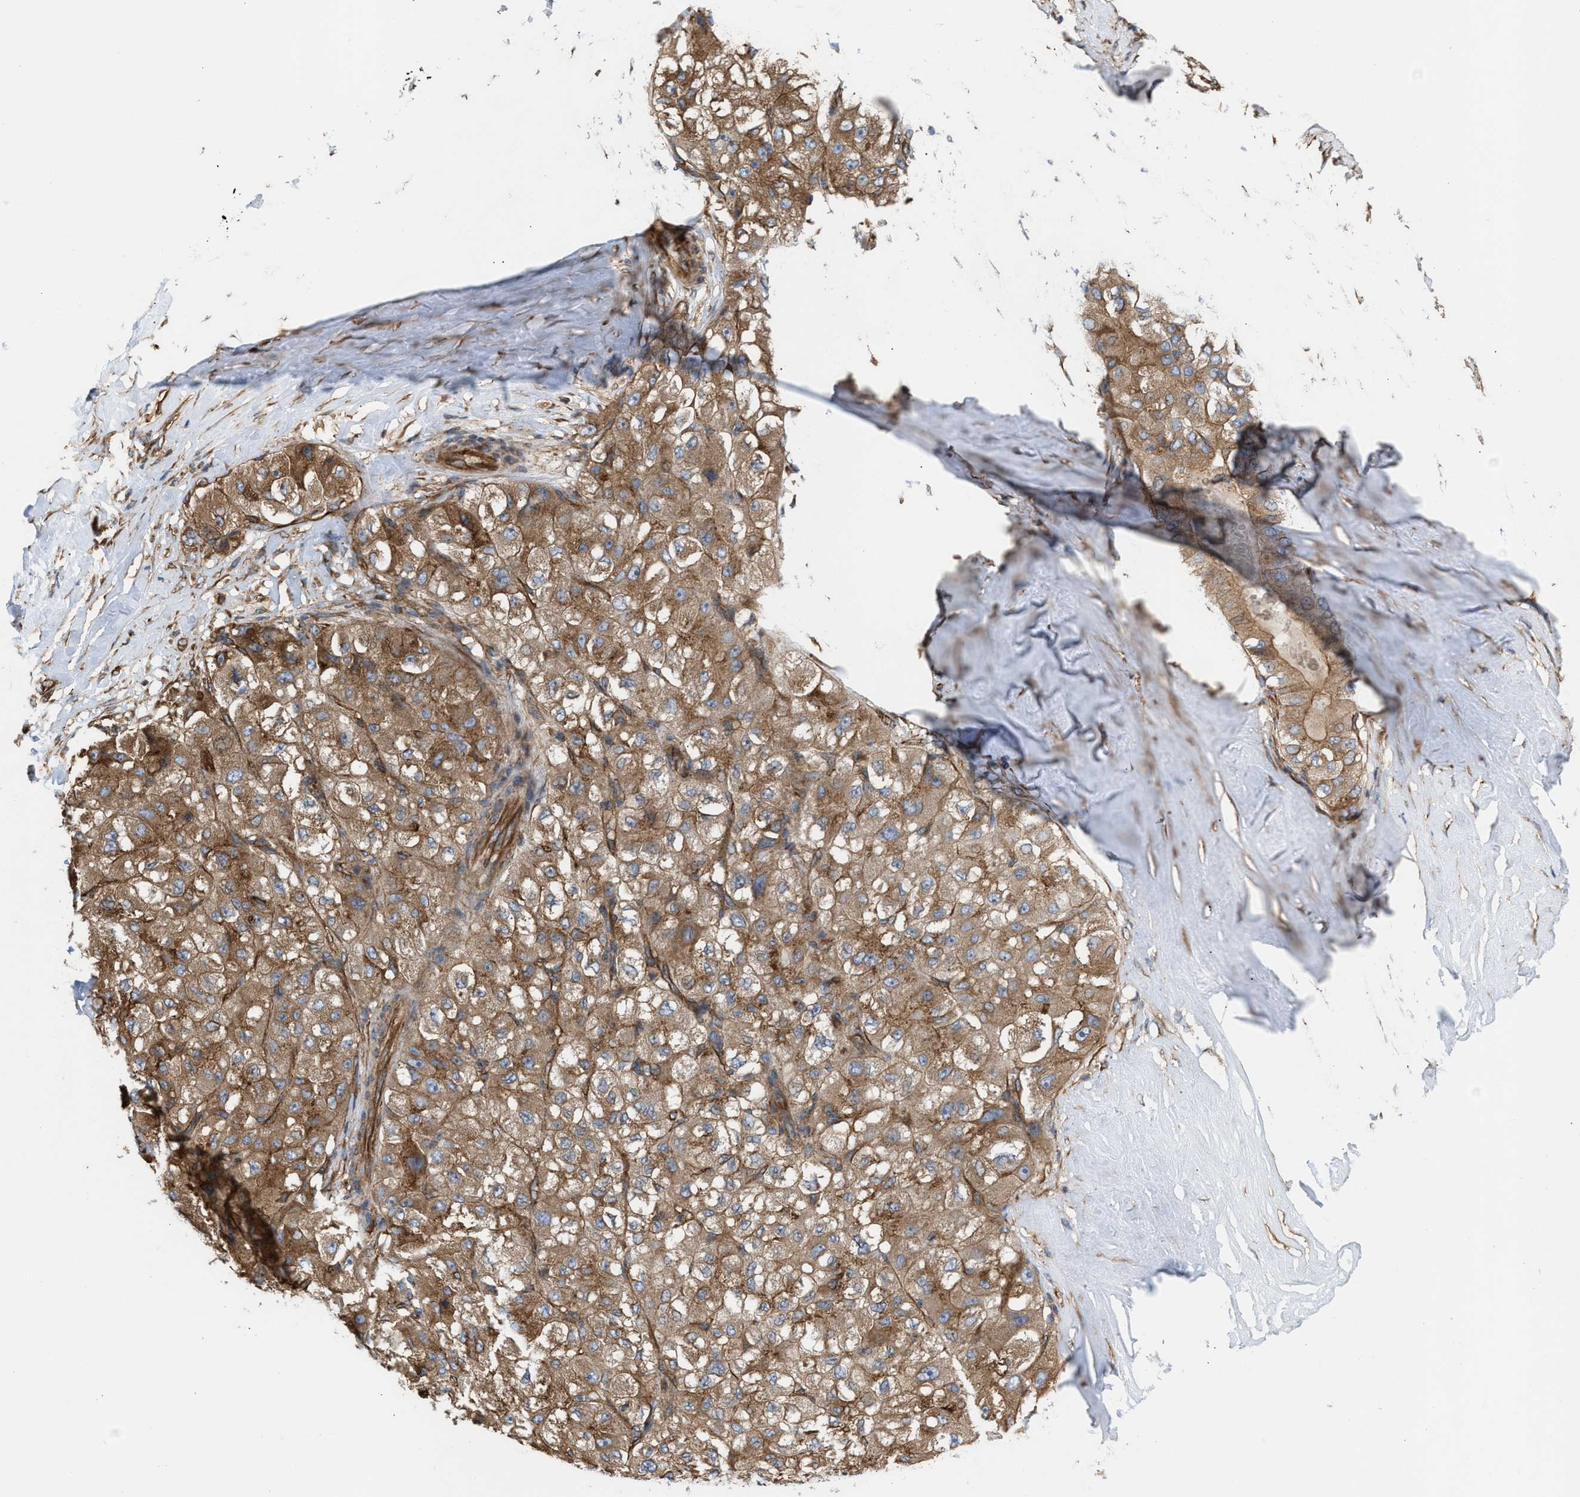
{"staining": {"intensity": "moderate", "quantity": ">75%", "location": "cytoplasmic/membranous"}, "tissue": "liver cancer", "cell_type": "Tumor cells", "image_type": "cancer", "snomed": [{"axis": "morphology", "description": "Carcinoma, Hepatocellular, NOS"}, {"axis": "topography", "description": "Liver"}], "caption": "Immunohistochemistry (DAB) staining of liver cancer (hepatocellular carcinoma) exhibits moderate cytoplasmic/membranous protein staining in approximately >75% of tumor cells. (brown staining indicates protein expression, while blue staining denotes nuclei).", "gene": "EPS15L1", "patient": {"sex": "male", "age": 80}}